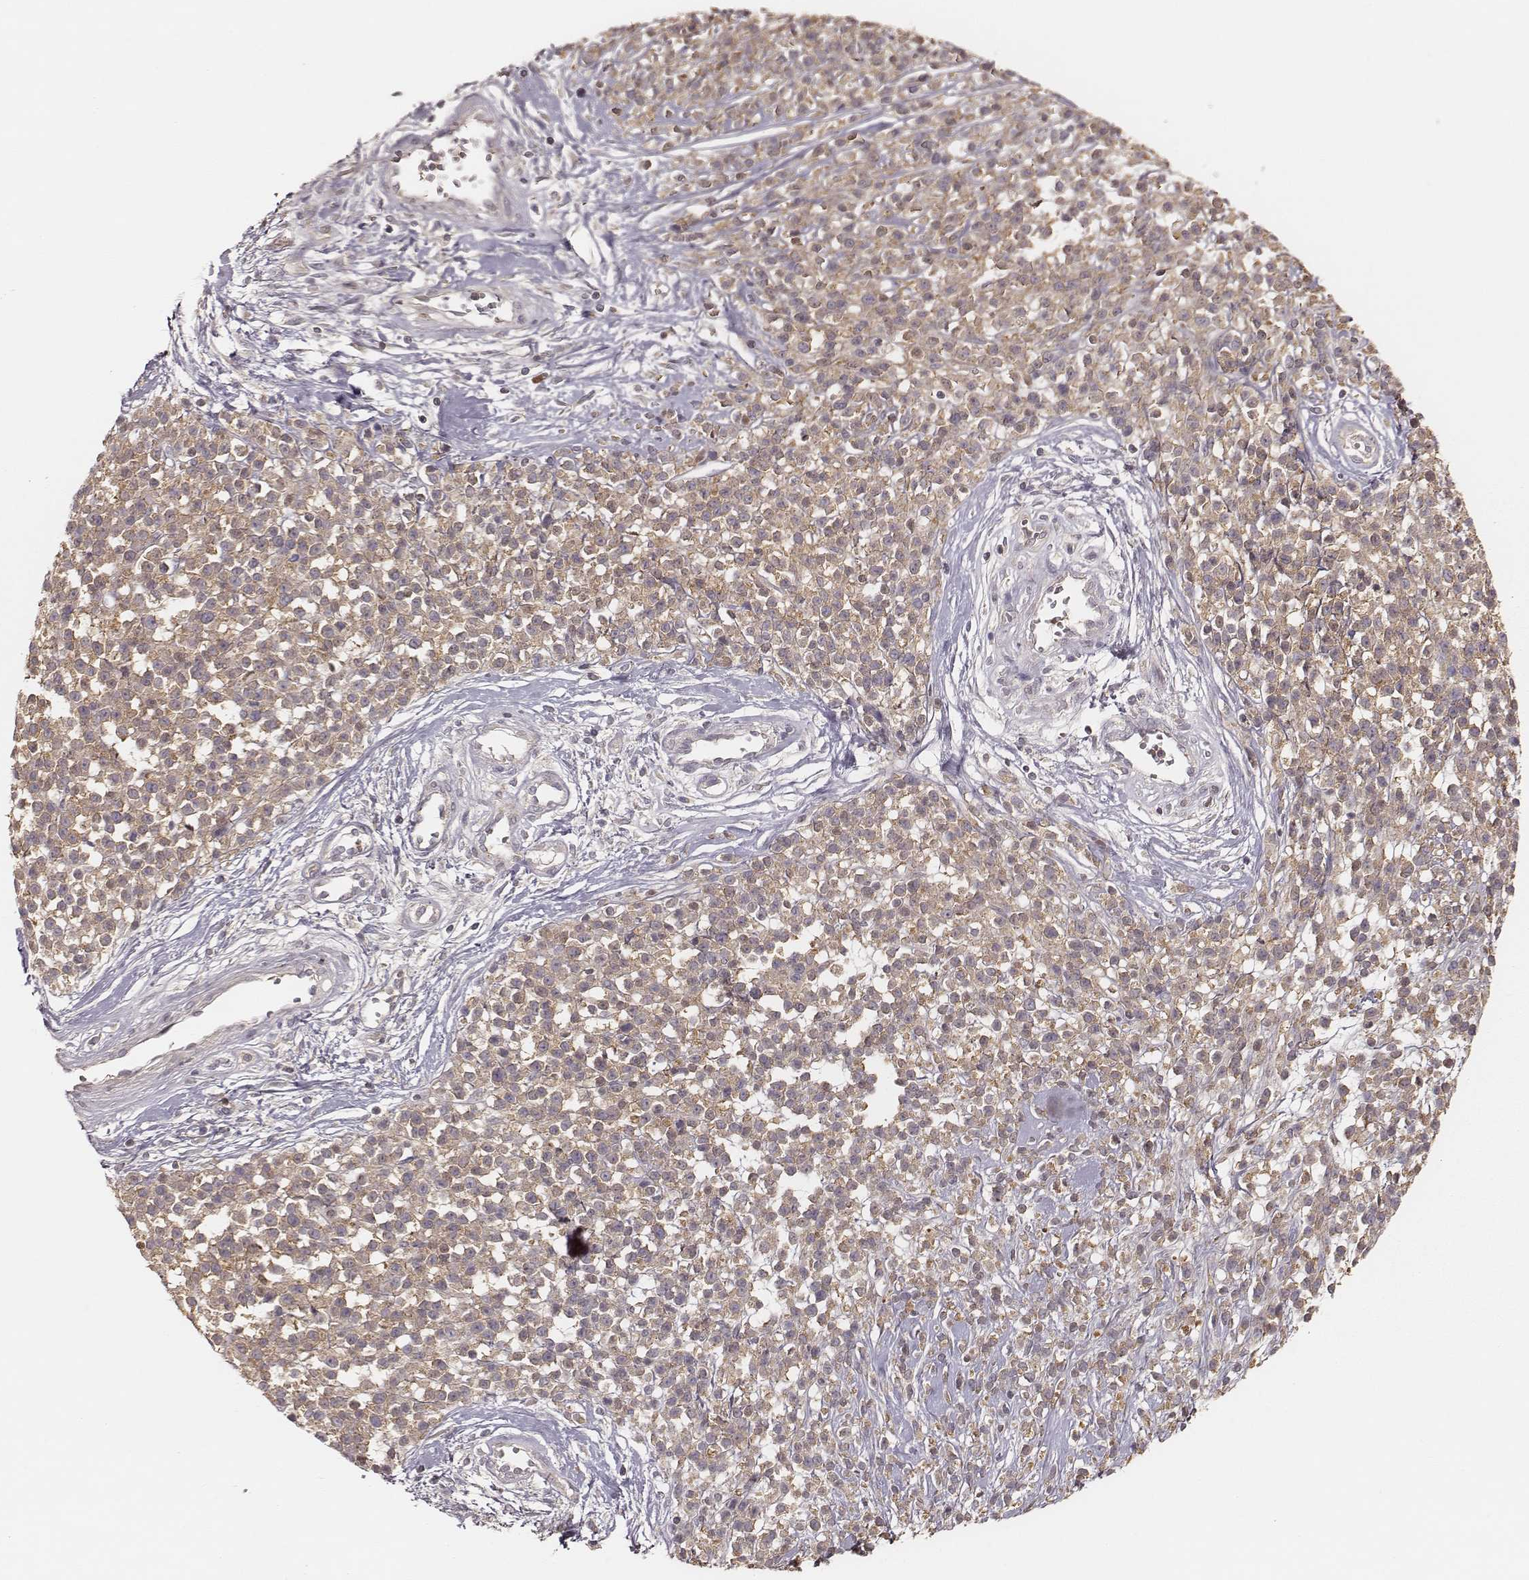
{"staining": {"intensity": "weak", "quantity": ">75%", "location": "cytoplasmic/membranous"}, "tissue": "melanoma", "cell_type": "Tumor cells", "image_type": "cancer", "snomed": [{"axis": "morphology", "description": "Malignant melanoma, NOS"}, {"axis": "topography", "description": "Skin"}, {"axis": "topography", "description": "Skin of trunk"}], "caption": "High-magnification brightfield microscopy of malignant melanoma stained with DAB (3,3'-diaminobenzidine) (brown) and counterstained with hematoxylin (blue). tumor cells exhibit weak cytoplasmic/membranous positivity is identified in about>75% of cells. The staining was performed using DAB, with brown indicating positive protein expression. Nuclei are stained blue with hematoxylin.", "gene": "CARS1", "patient": {"sex": "male", "age": 74}}